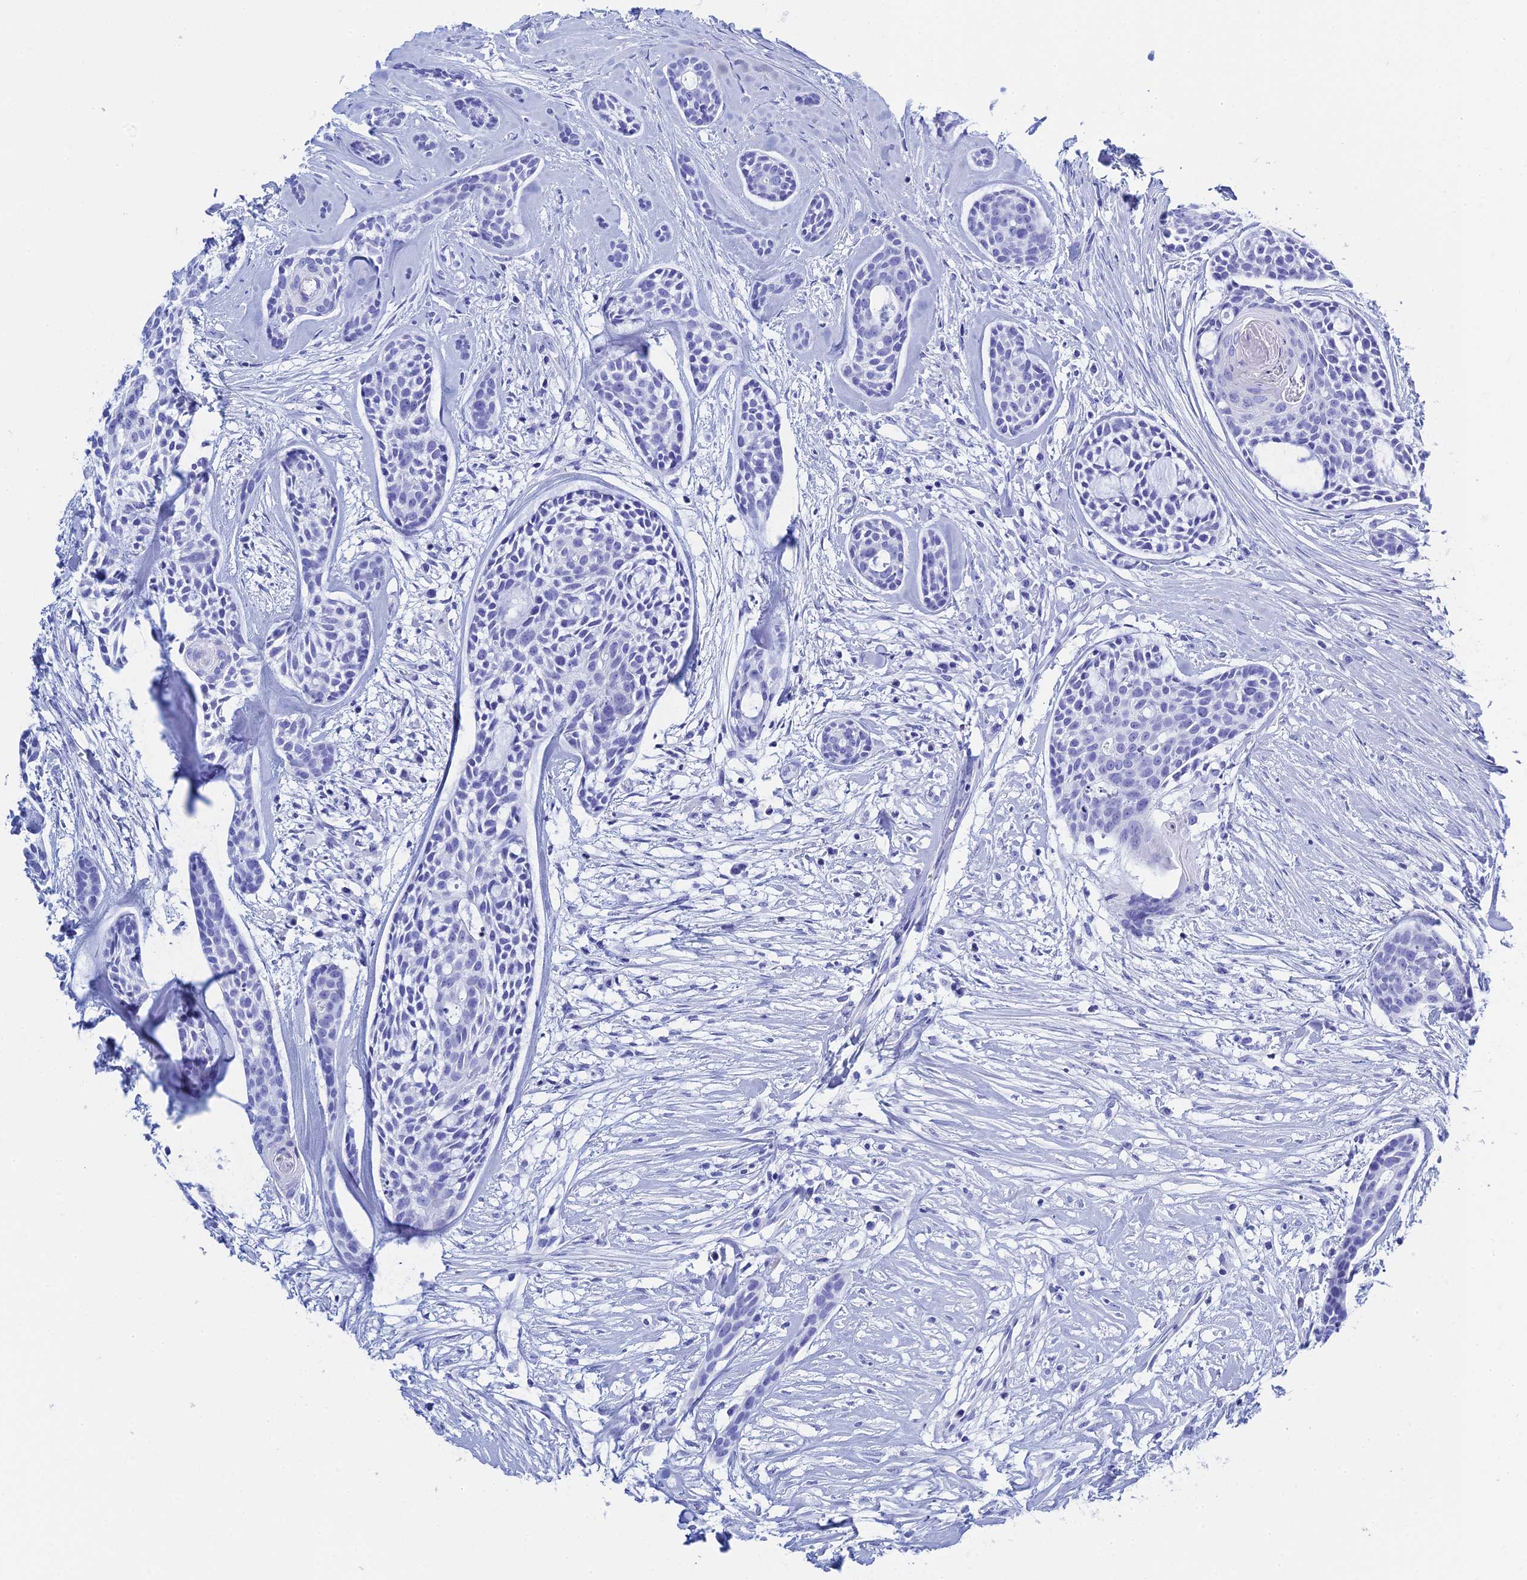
{"staining": {"intensity": "negative", "quantity": "none", "location": "none"}, "tissue": "head and neck cancer", "cell_type": "Tumor cells", "image_type": "cancer", "snomed": [{"axis": "morphology", "description": "Adenocarcinoma, NOS"}, {"axis": "topography", "description": "Subcutis"}, {"axis": "topography", "description": "Head-Neck"}], "caption": "Photomicrograph shows no significant protein staining in tumor cells of adenocarcinoma (head and neck).", "gene": "TEX101", "patient": {"sex": "female", "age": 73}}